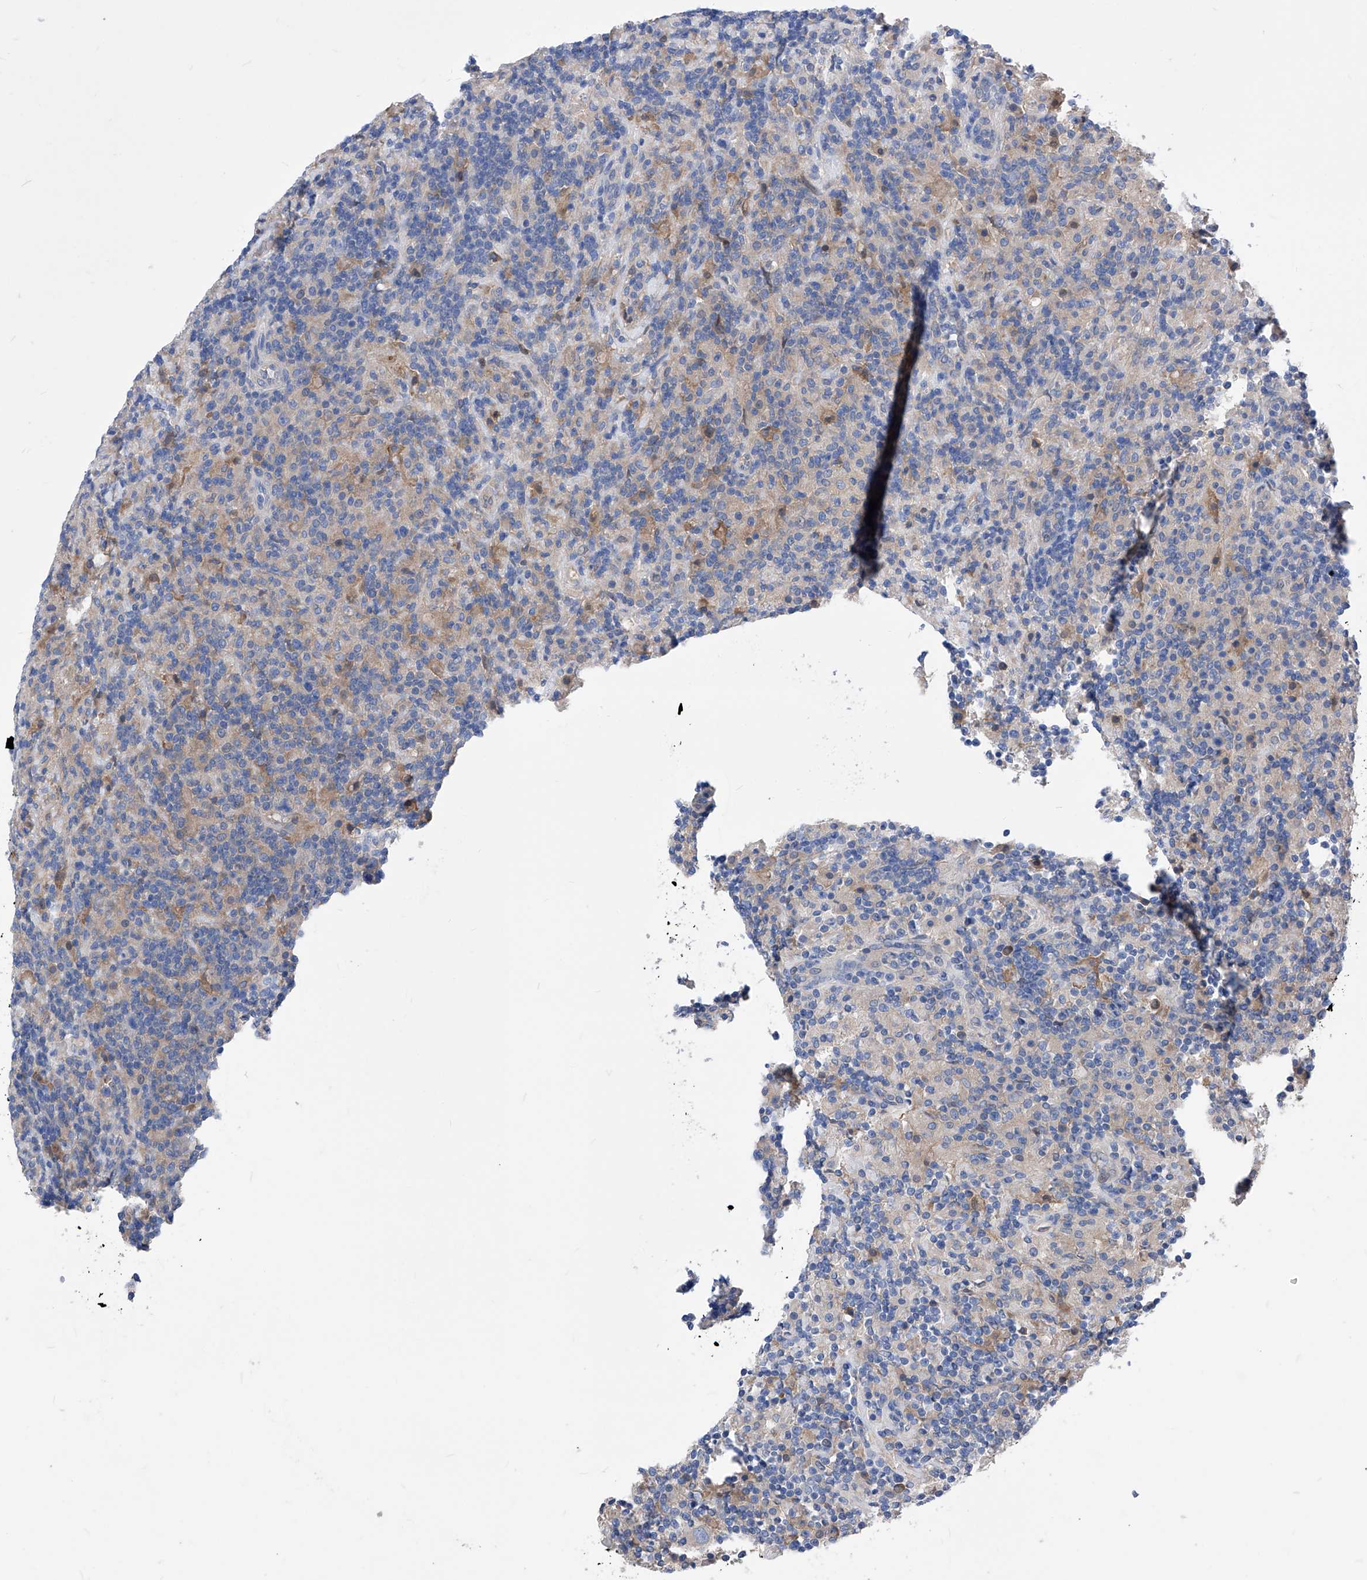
{"staining": {"intensity": "negative", "quantity": "none", "location": "none"}, "tissue": "lymphoma", "cell_type": "Tumor cells", "image_type": "cancer", "snomed": [{"axis": "morphology", "description": "Hodgkin's disease, NOS"}, {"axis": "topography", "description": "Lymph node"}], "caption": "This is a micrograph of IHC staining of lymphoma, which shows no positivity in tumor cells.", "gene": "XPNPEP1", "patient": {"sex": "male", "age": 70}}